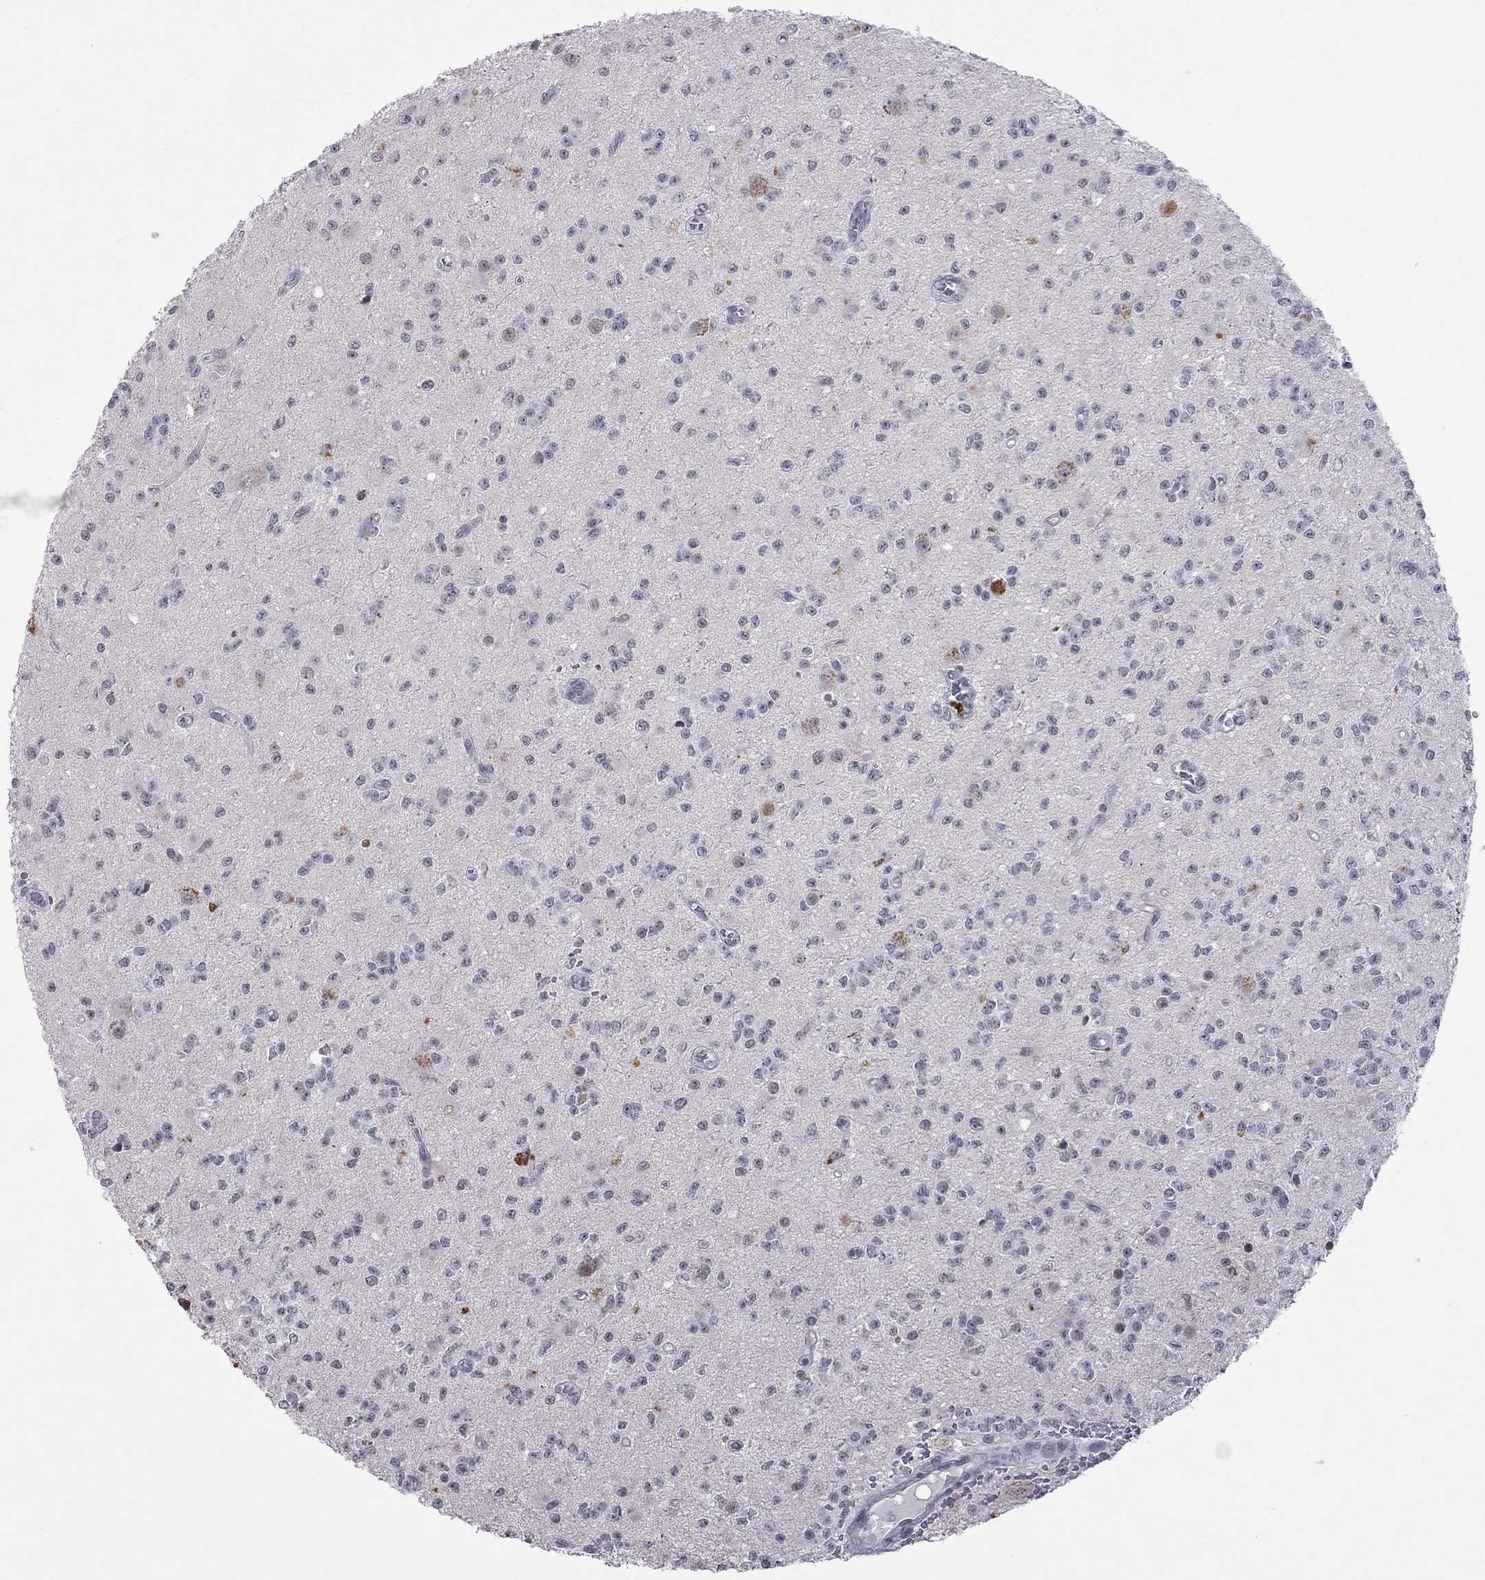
{"staining": {"intensity": "negative", "quantity": "none", "location": "none"}, "tissue": "glioma", "cell_type": "Tumor cells", "image_type": "cancer", "snomed": [{"axis": "morphology", "description": "Glioma, malignant, Low grade"}, {"axis": "topography", "description": "Brain"}], "caption": "This is an immunohistochemistry (IHC) photomicrograph of human glioma. There is no staining in tumor cells.", "gene": "TMEM143", "patient": {"sex": "female", "age": 45}}